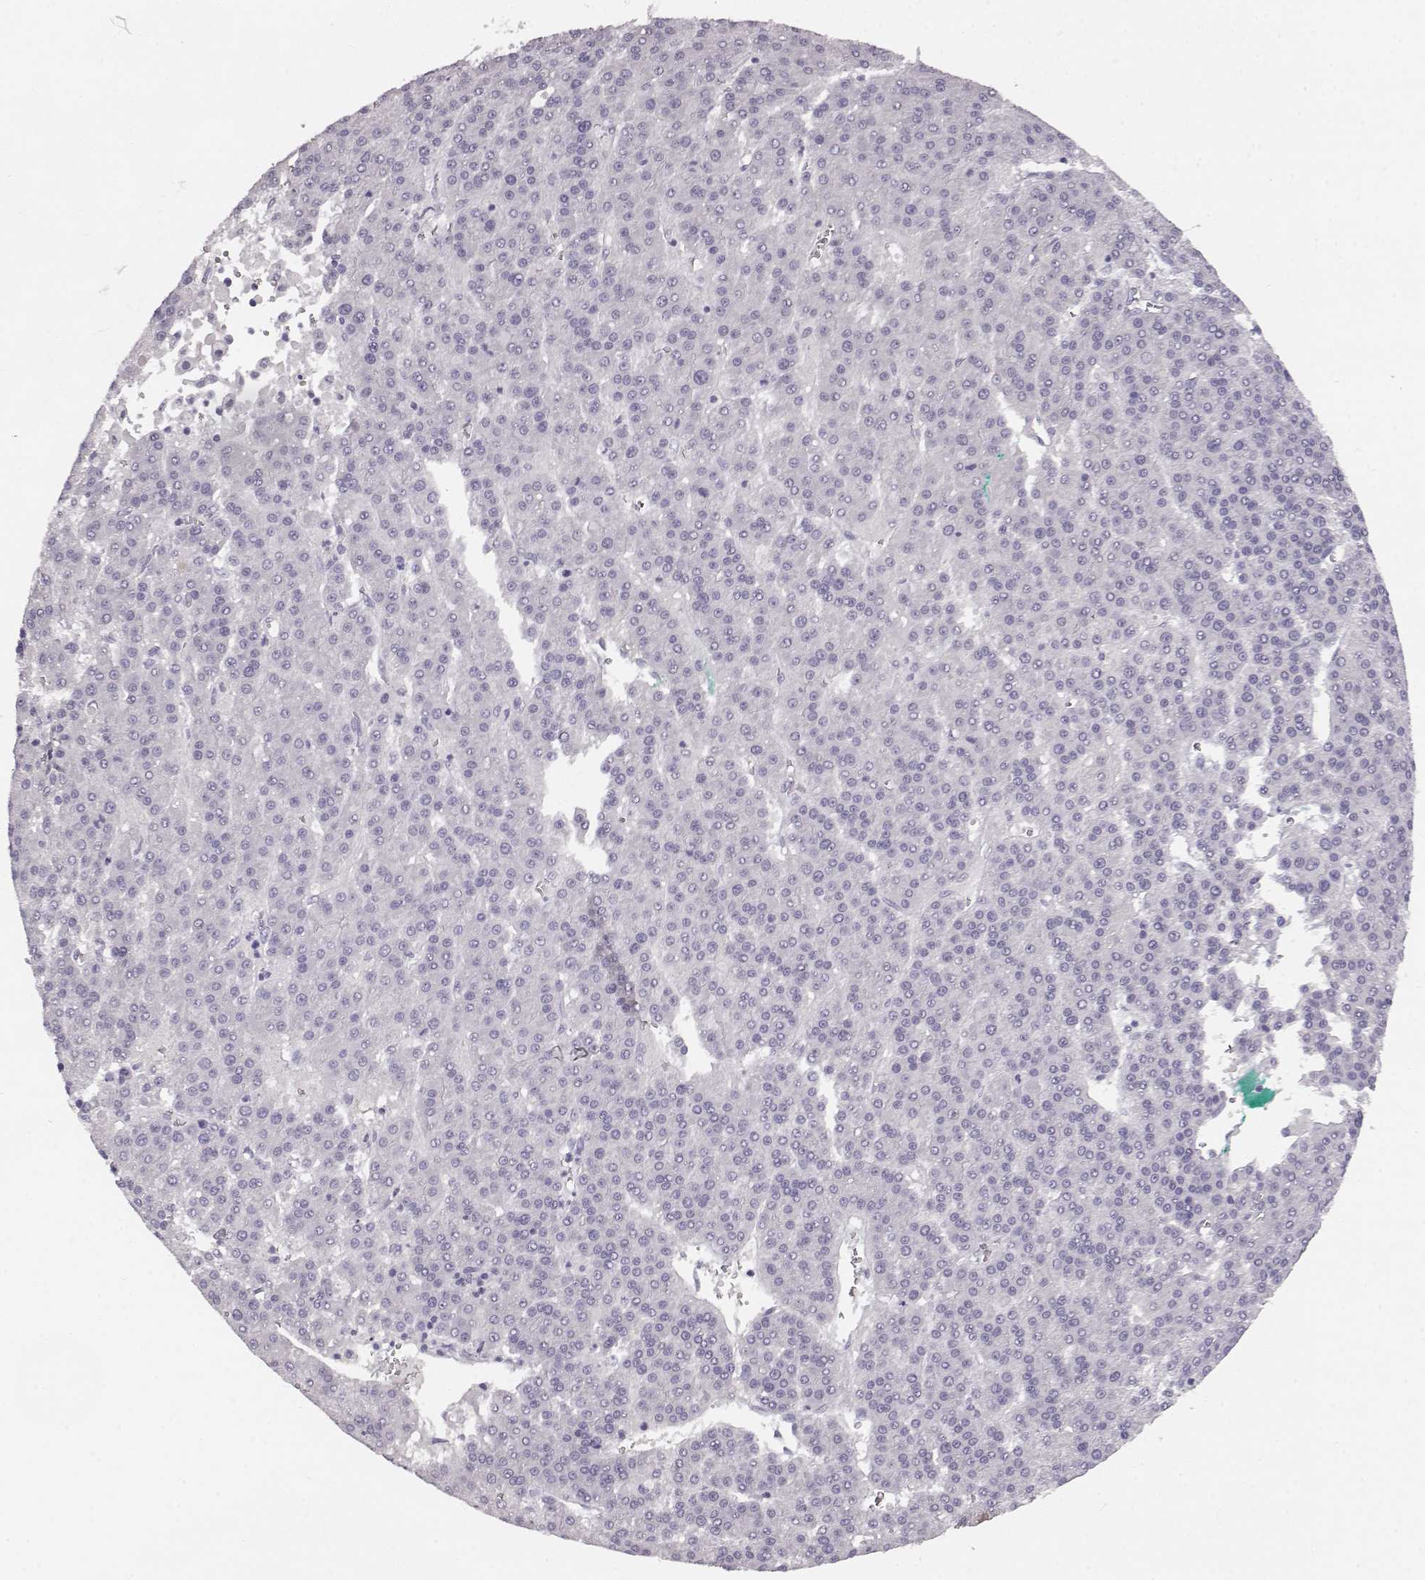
{"staining": {"intensity": "negative", "quantity": "none", "location": "none"}, "tissue": "liver cancer", "cell_type": "Tumor cells", "image_type": "cancer", "snomed": [{"axis": "morphology", "description": "Carcinoma, Hepatocellular, NOS"}, {"axis": "topography", "description": "Liver"}], "caption": "There is no significant staining in tumor cells of liver cancer (hepatocellular carcinoma).", "gene": "KIAA0319", "patient": {"sex": "female", "age": 58}}